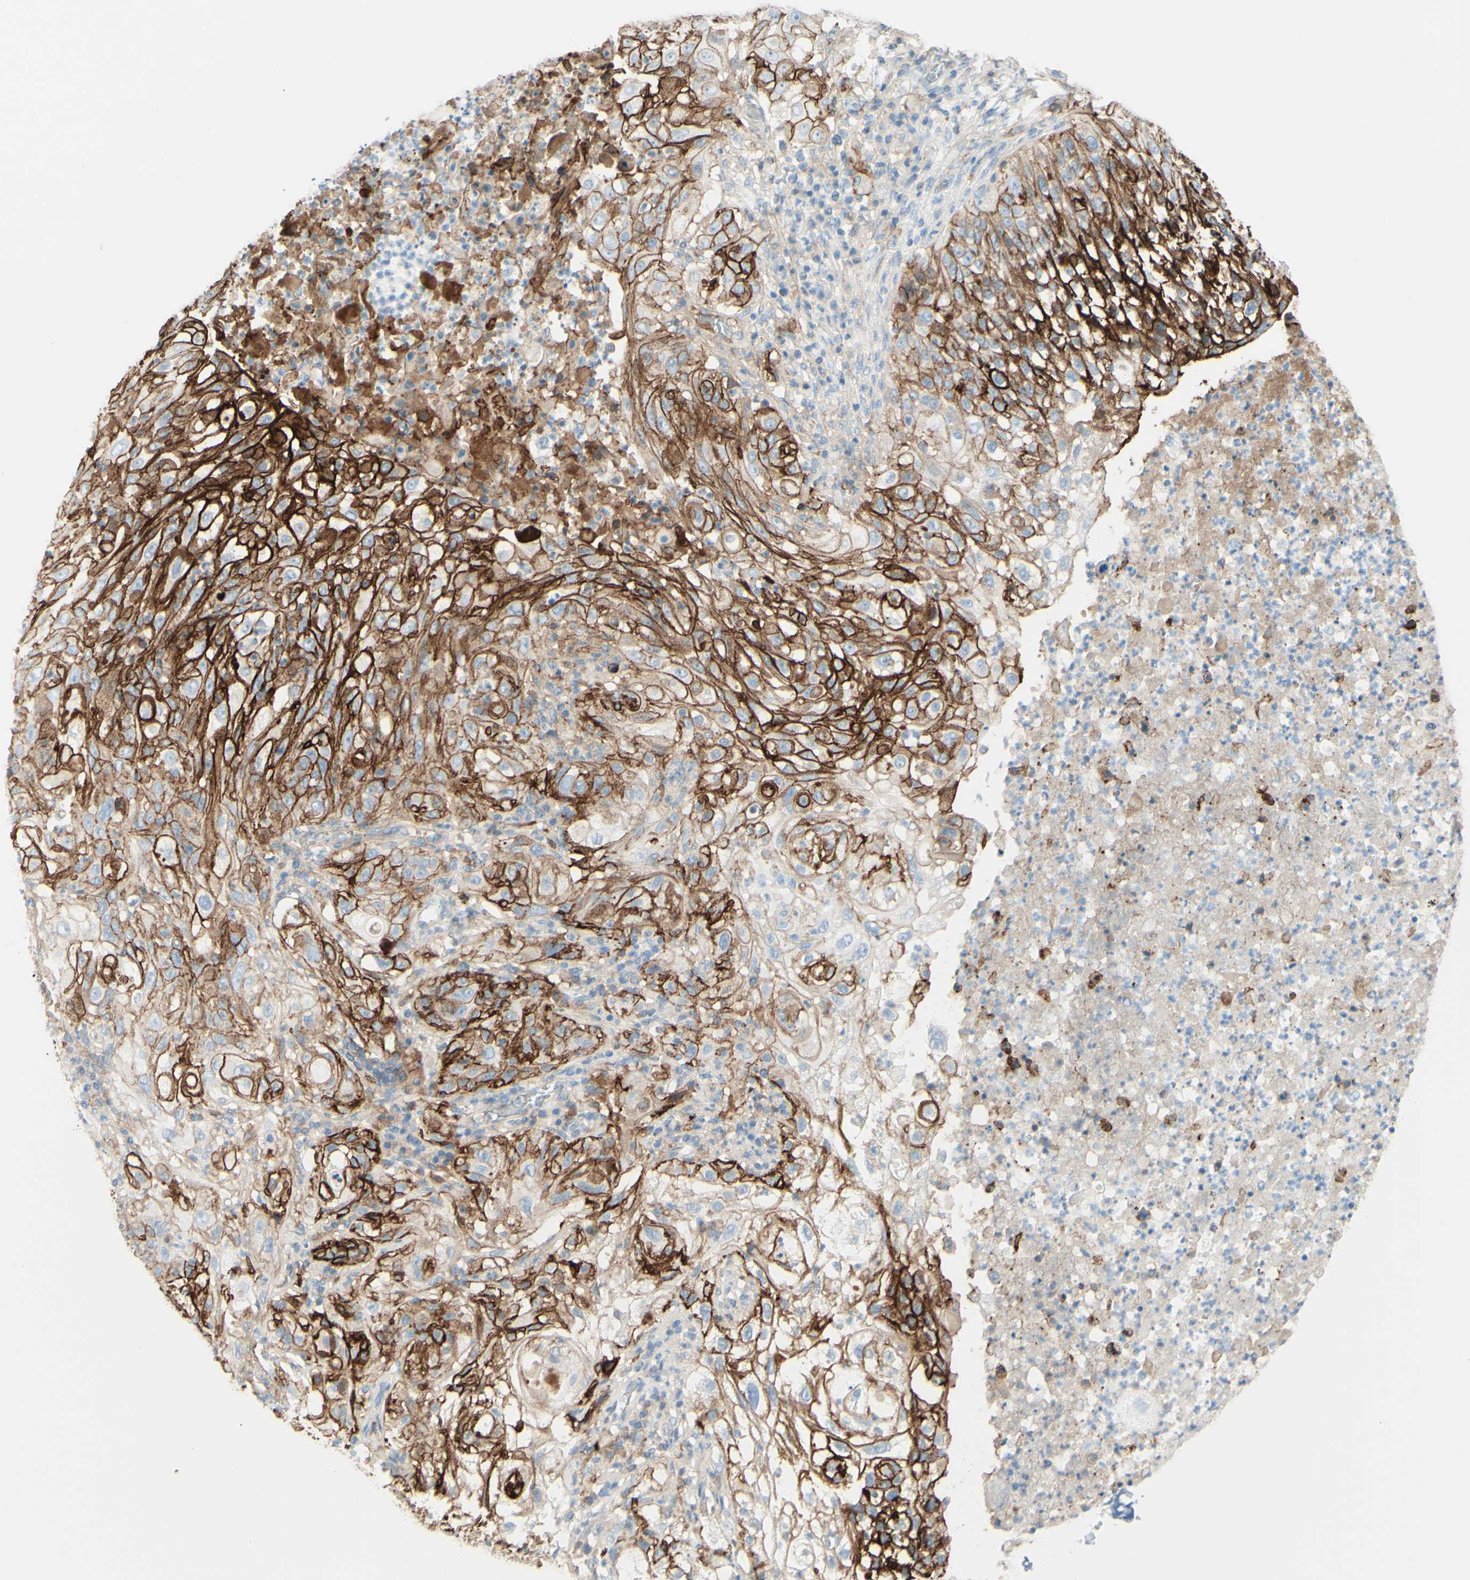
{"staining": {"intensity": "strong", "quantity": ">75%", "location": "cytoplasmic/membranous"}, "tissue": "lung cancer", "cell_type": "Tumor cells", "image_type": "cancer", "snomed": [{"axis": "morphology", "description": "Inflammation, NOS"}, {"axis": "morphology", "description": "Squamous cell carcinoma, NOS"}, {"axis": "topography", "description": "Lymph node"}, {"axis": "topography", "description": "Soft tissue"}, {"axis": "topography", "description": "Lung"}], "caption": "Lung cancer stained for a protein (brown) displays strong cytoplasmic/membranous positive expression in about >75% of tumor cells.", "gene": "ALCAM", "patient": {"sex": "male", "age": 66}}